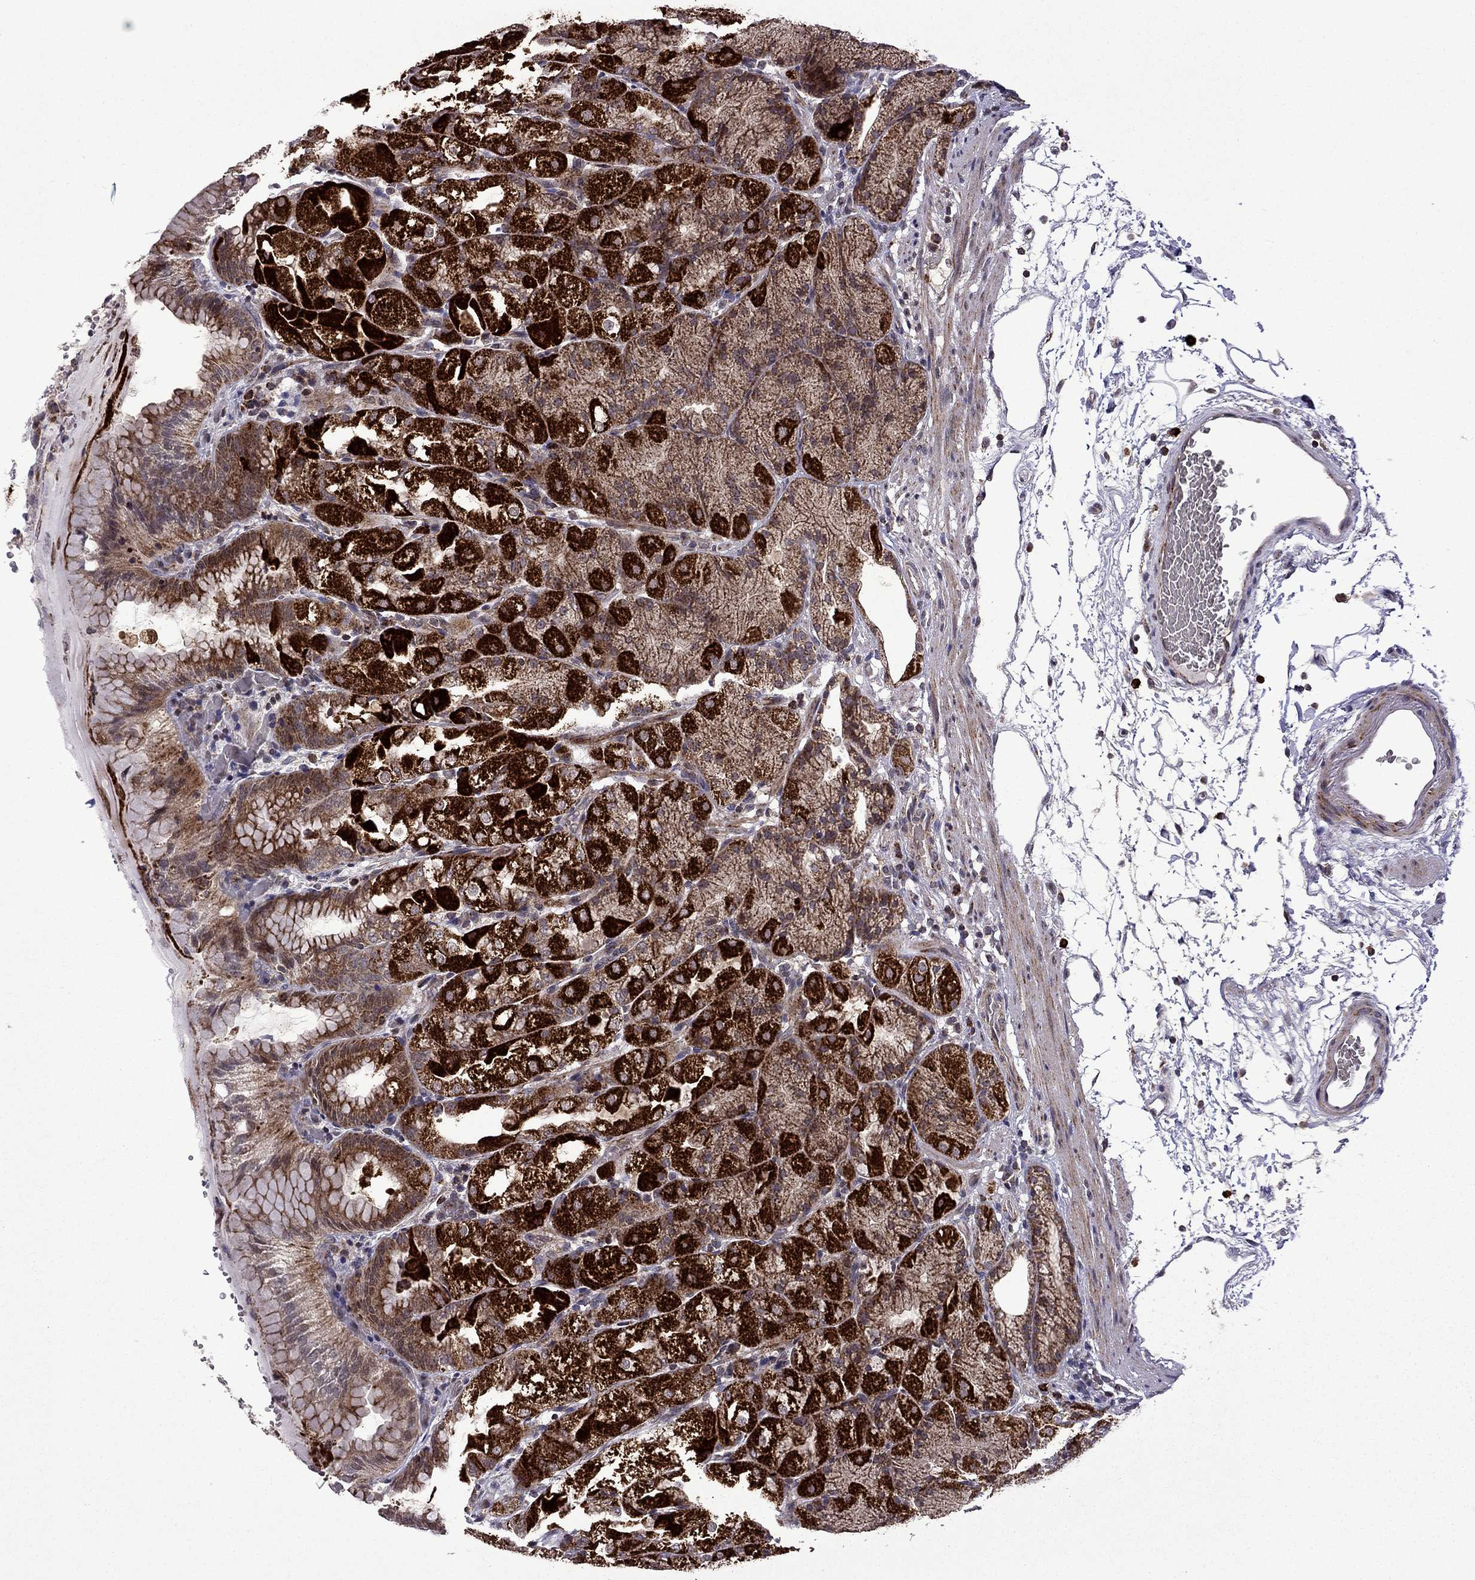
{"staining": {"intensity": "strong", "quantity": "25%-75%", "location": "cytoplasmic/membranous"}, "tissue": "stomach", "cell_type": "Glandular cells", "image_type": "normal", "snomed": [{"axis": "morphology", "description": "Normal tissue, NOS"}, {"axis": "topography", "description": "Stomach, upper"}, {"axis": "topography", "description": "Stomach"}, {"axis": "topography", "description": "Stomach, lower"}], "caption": "Strong cytoplasmic/membranous staining is appreciated in about 25%-75% of glandular cells in unremarkable stomach.", "gene": "TAB2", "patient": {"sex": "male", "age": 62}}